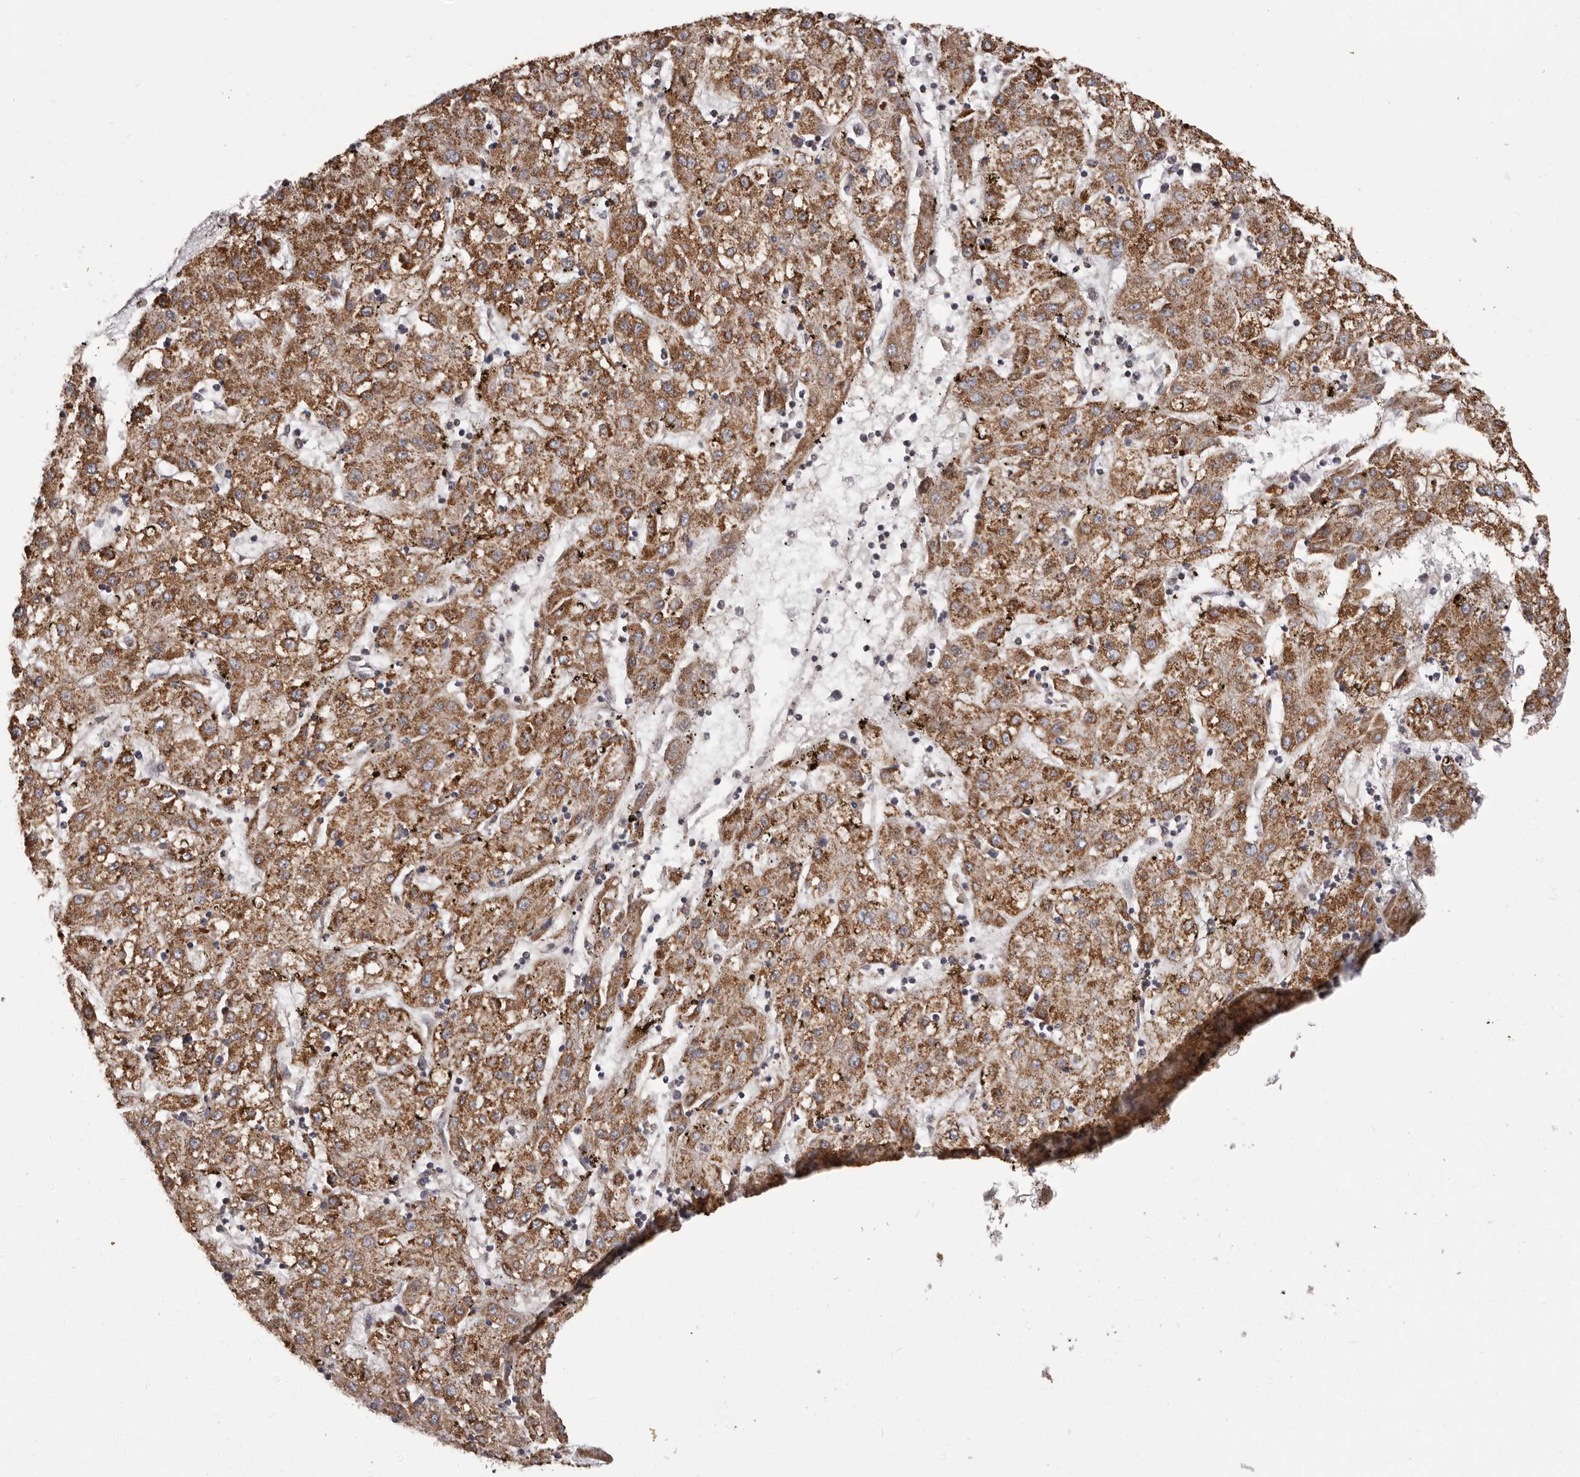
{"staining": {"intensity": "strong", "quantity": ">75%", "location": "cytoplasmic/membranous"}, "tissue": "liver cancer", "cell_type": "Tumor cells", "image_type": "cancer", "snomed": [{"axis": "morphology", "description": "Carcinoma, Hepatocellular, NOS"}, {"axis": "topography", "description": "Liver"}], "caption": "The immunohistochemical stain labels strong cytoplasmic/membranous positivity in tumor cells of liver hepatocellular carcinoma tissue.", "gene": "CHRM2", "patient": {"sex": "male", "age": 72}}